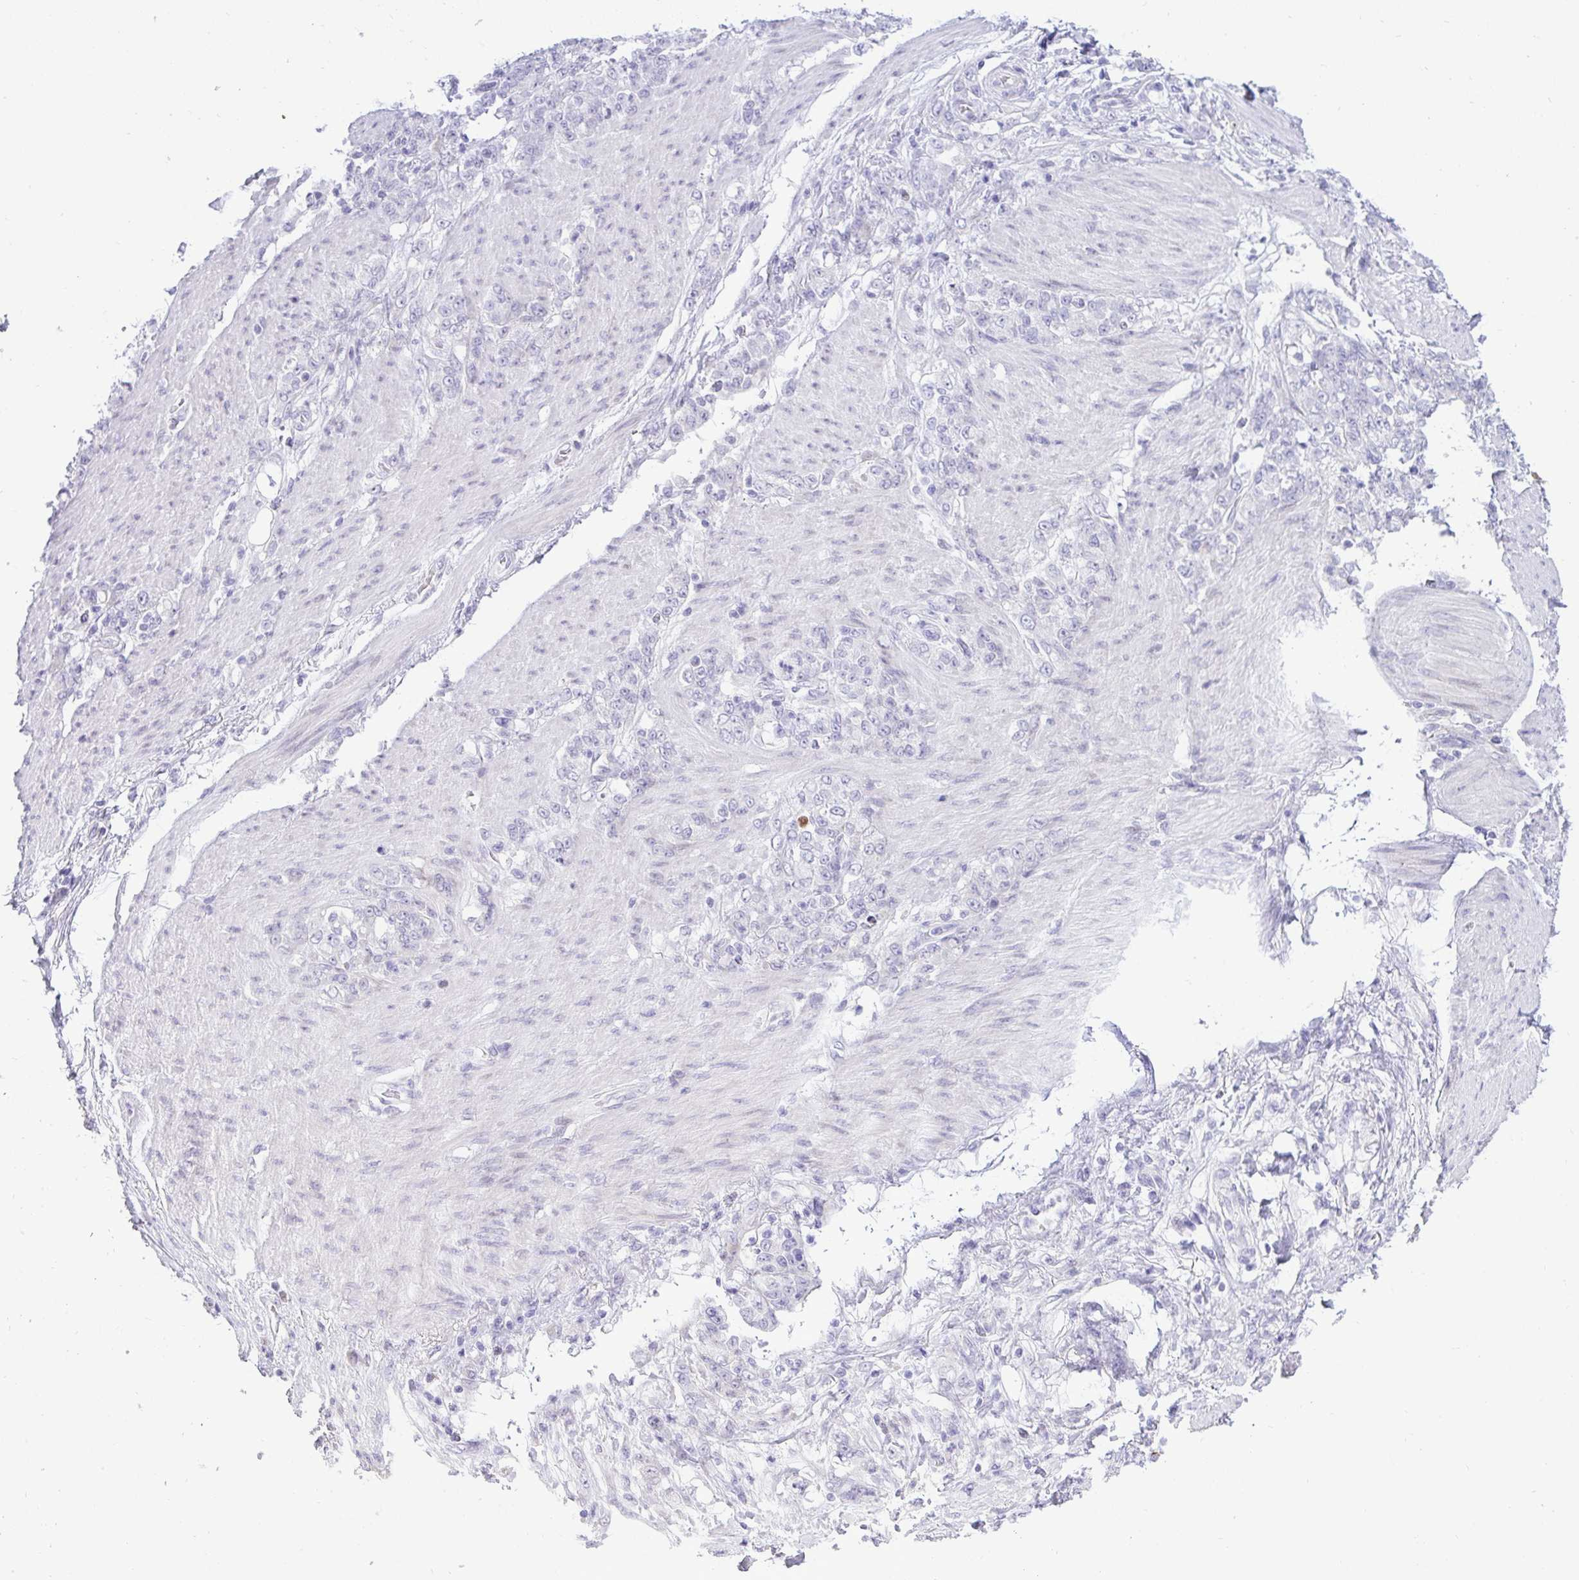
{"staining": {"intensity": "negative", "quantity": "none", "location": "none"}, "tissue": "stomach cancer", "cell_type": "Tumor cells", "image_type": "cancer", "snomed": [{"axis": "morphology", "description": "Adenocarcinoma, NOS"}, {"axis": "topography", "description": "Stomach"}], "caption": "Human stomach cancer stained for a protein using IHC exhibits no positivity in tumor cells.", "gene": "EPOP", "patient": {"sex": "female", "age": 79}}